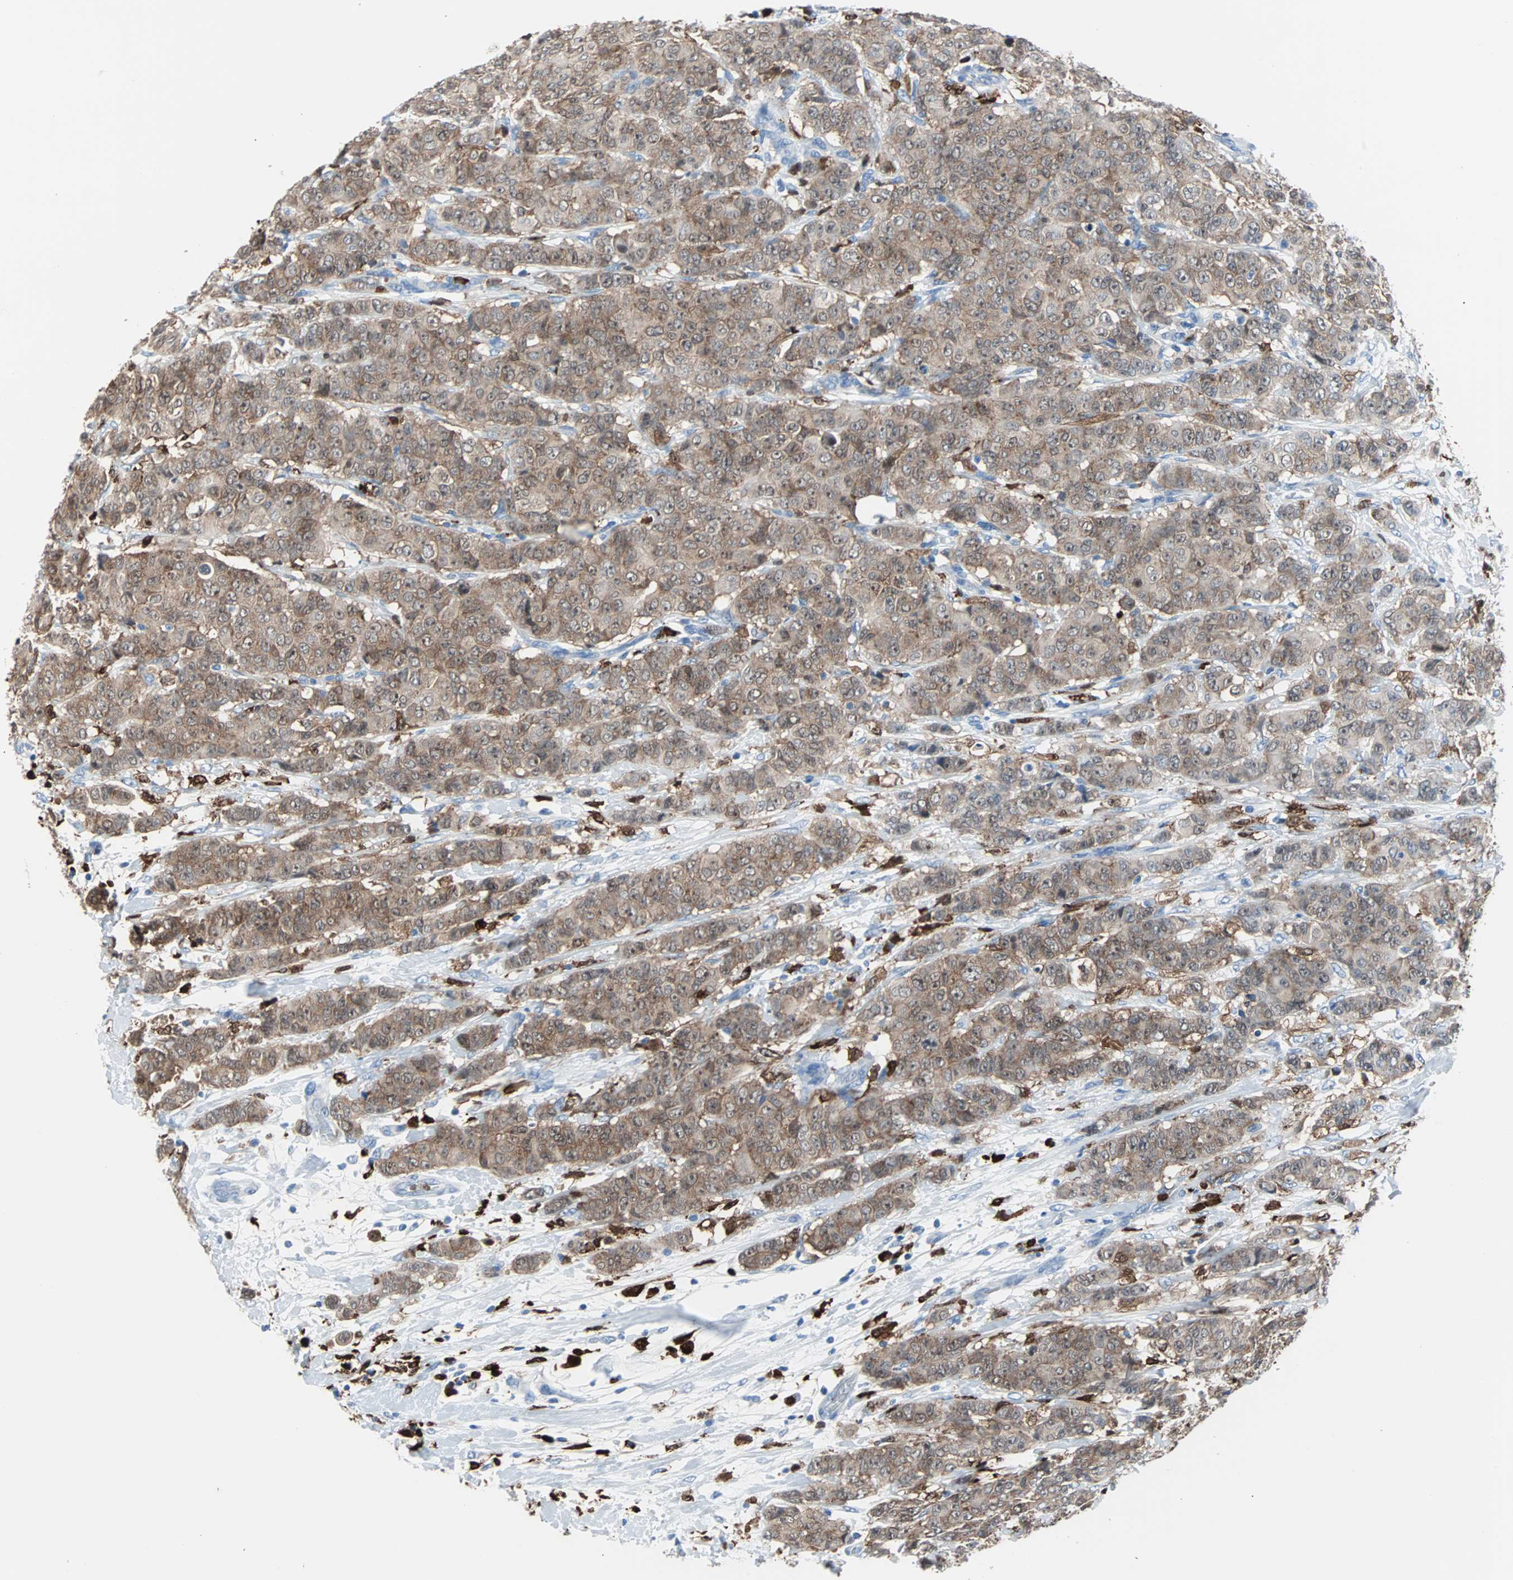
{"staining": {"intensity": "moderate", "quantity": ">75%", "location": "cytoplasmic/membranous"}, "tissue": "breast cancer", "cell_type": "Tumor cells", "image_type": "cancer", "snomed": [{"axis": "morphology", "description": "Duct carcinoma"}, {"axis": "topography", "description": "Breast"}], "caption": "High-power microscopy captured an IHC micrograph of intraductal carcinoma (breast), revealing moderate cytoplasmic/membranous expression in about >75% of tumor cells.", "gene": "SYK", "patient": {"sex": "female", "age": 40}}